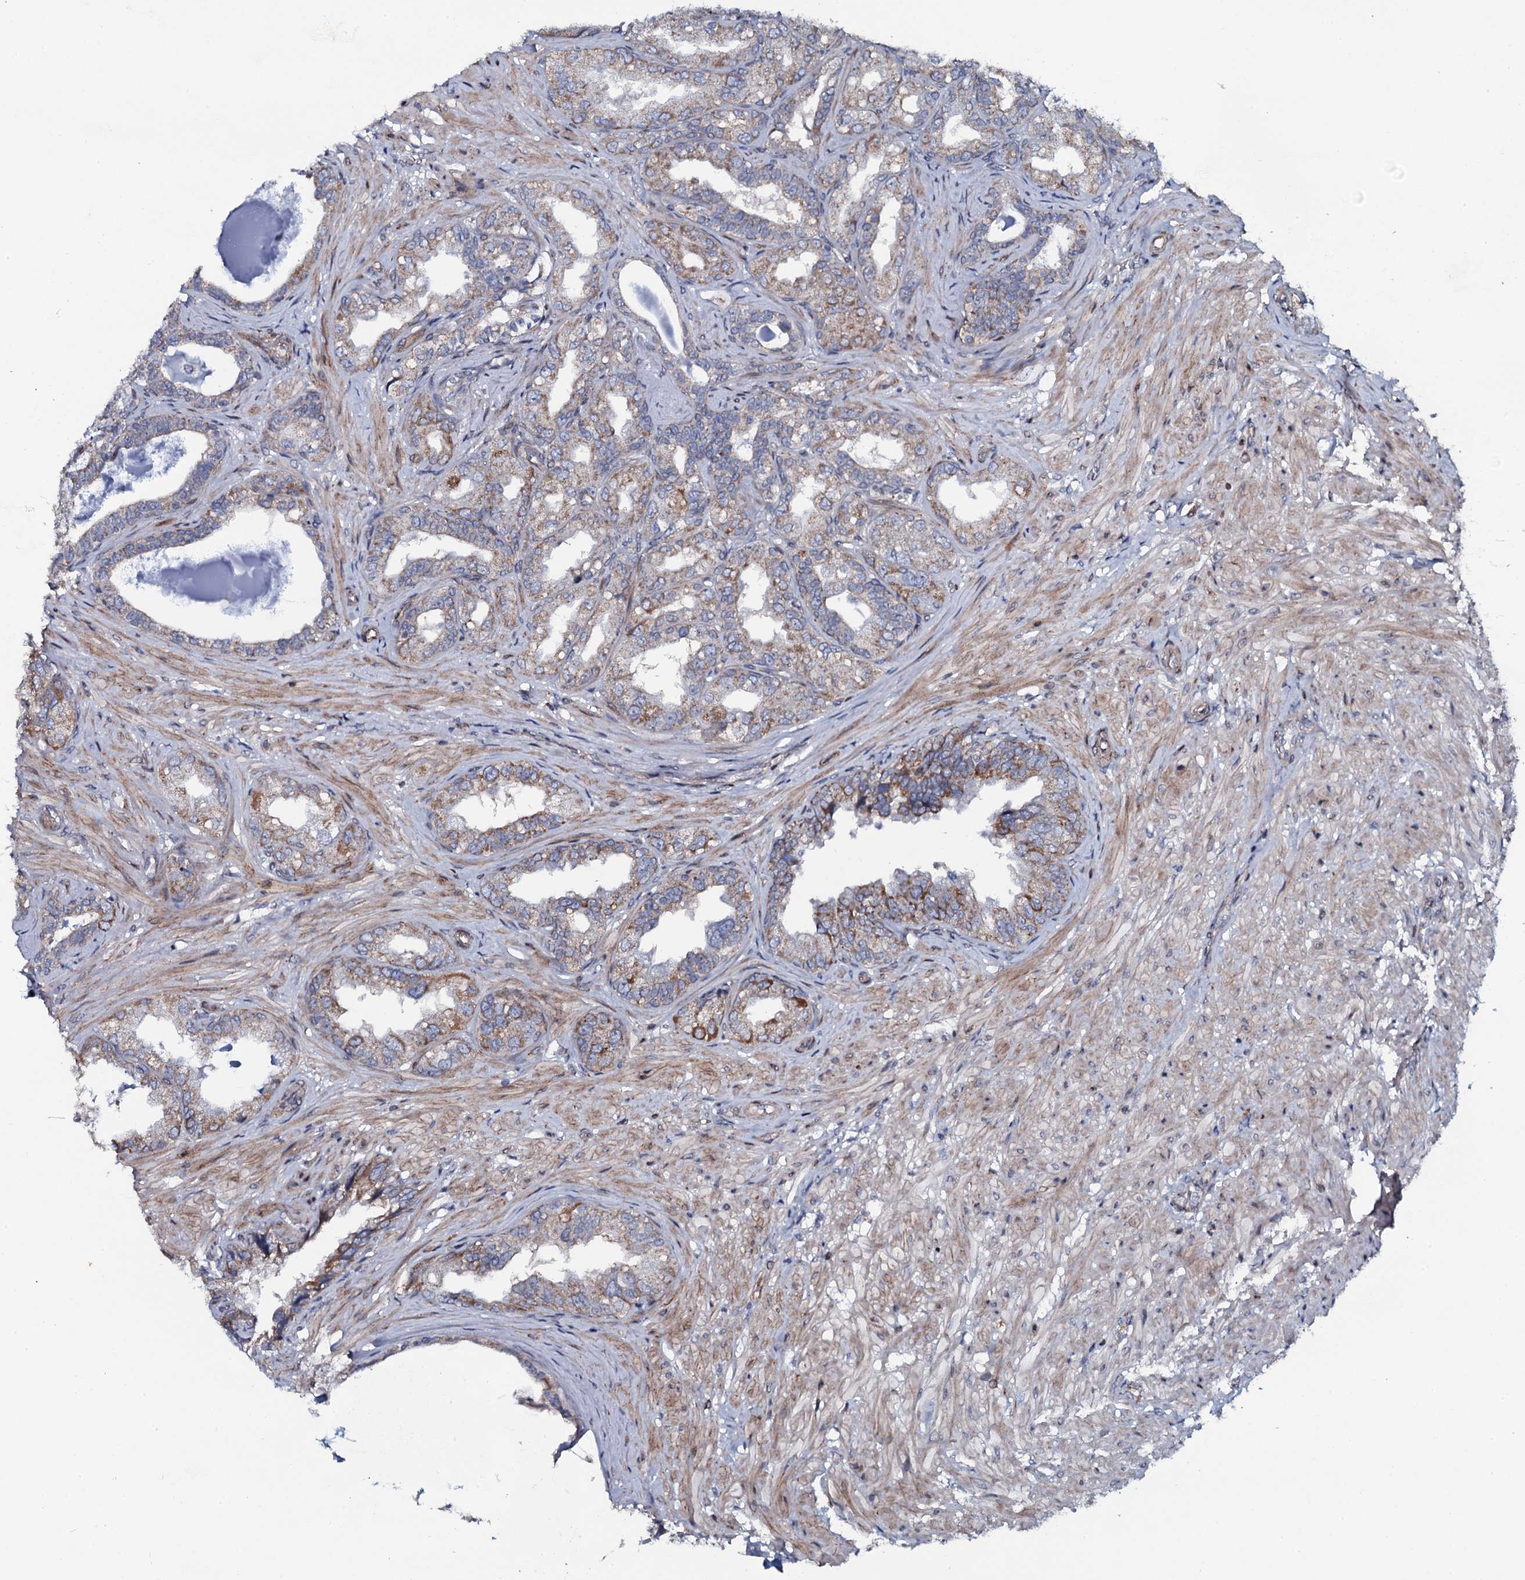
{"staining": {"intensity": "moderate", "quantity": "25%-75%", "location": "cytoplasmic/membranous"}, "tissue": "seminal vesicle", "cell_type": "Glandular cells", "image_type": "normal", "snomed": [{"axis": "morphology", "description": "Normal tissue, NOS"}, {"axis": "topography", "description": "Seminal veicle"}, {"axis": "topography", "description": "Peripheral nerve tissue"}], "caption": "Moderate cytoplasmic/membranous positivity is identified in about 25%-75% of glandular cells in unremarkable seminal vesicle.", "gene": "KCTD4", "patient": {"sex": "male", "age": 63}}